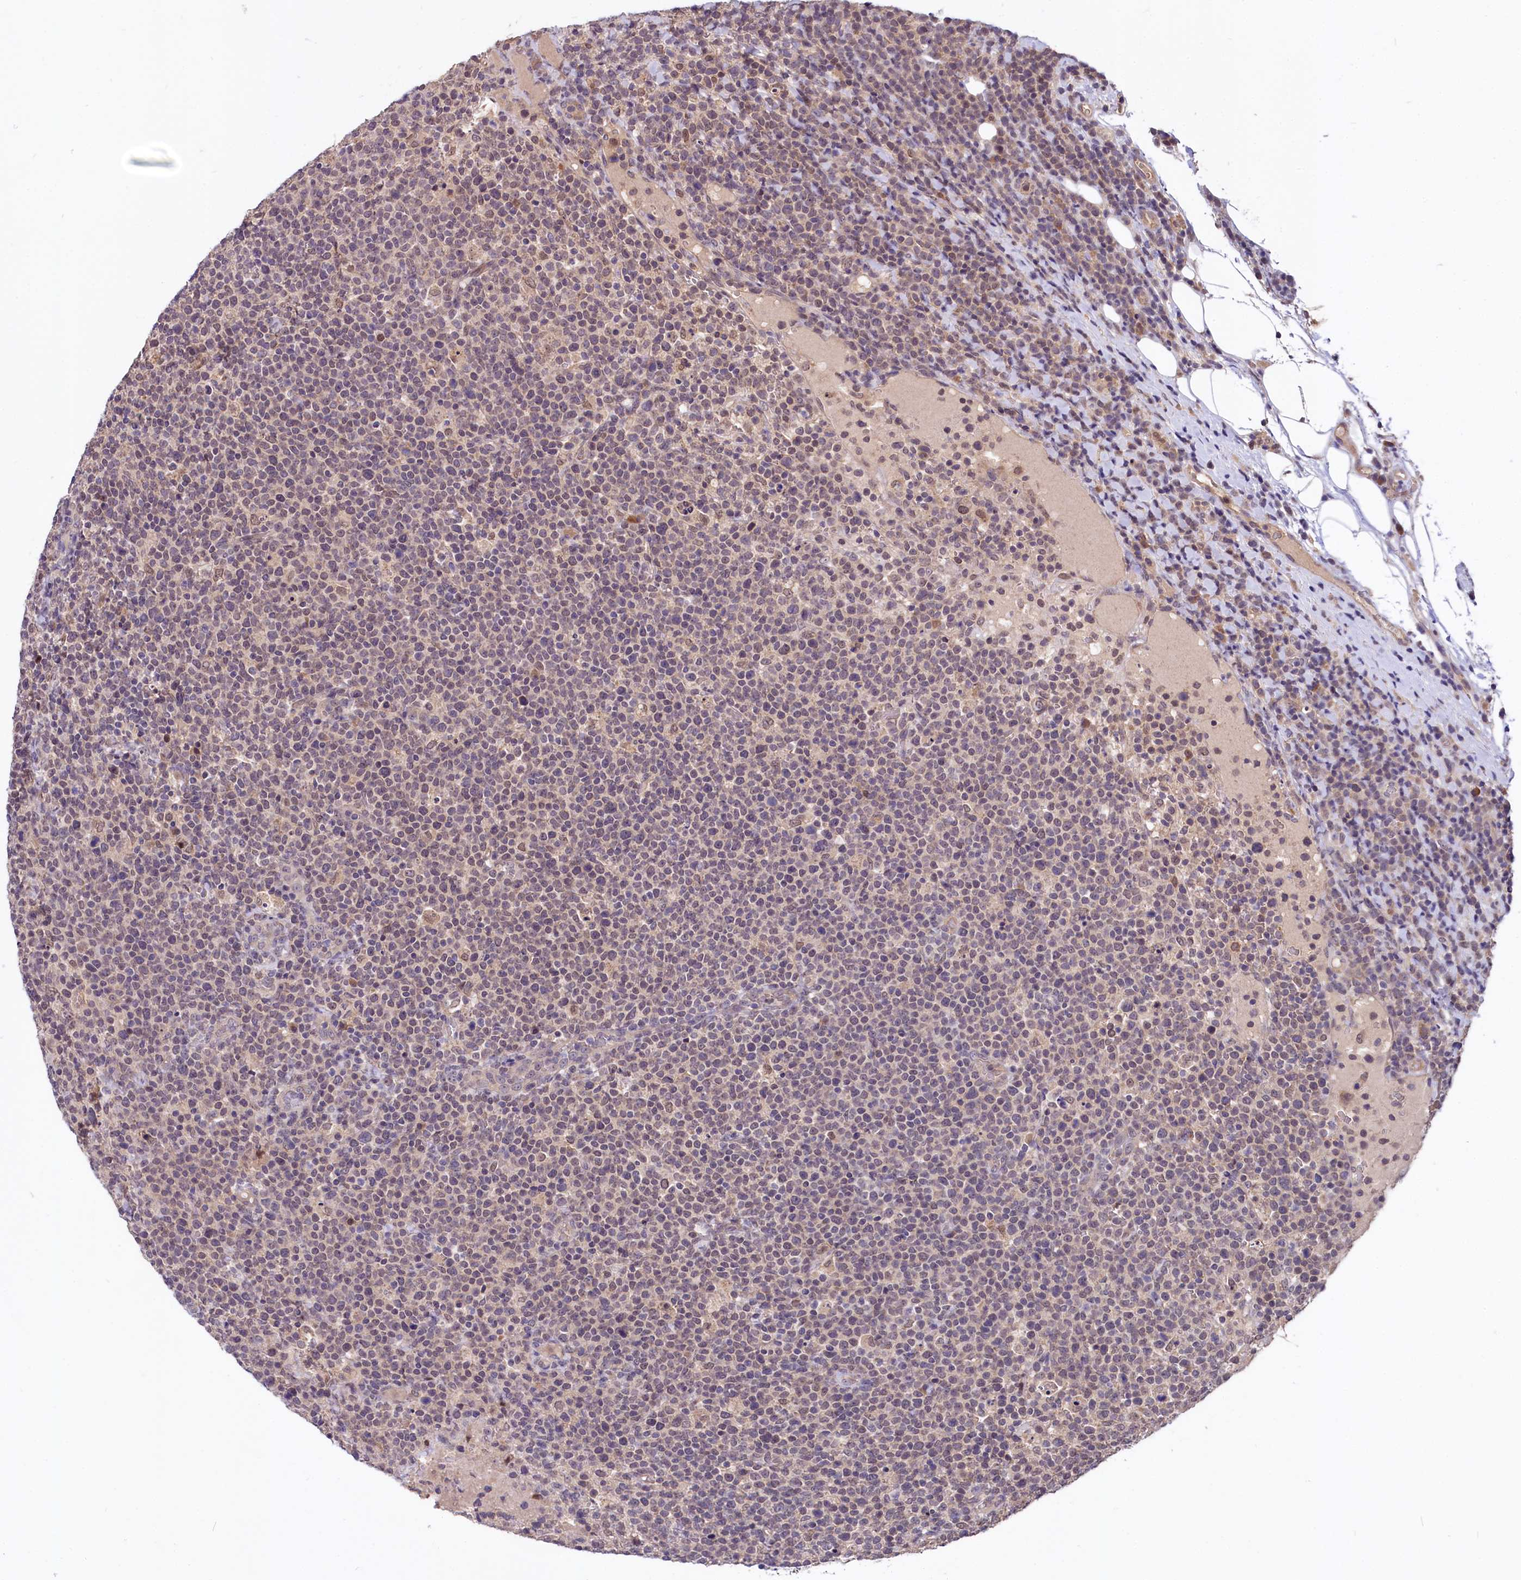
{"staining": {"intensity": "weak", "quantity": "25%-75%", "location": "nuclear"}, "tissue": "lymphoma", "cell_type": "Tumor cells", "image_type": "cancer", "snomed": [{"axis": "morphology", "description": "Malignant lymphoma, non-Hodgkin's type, High grade"}, {"axis": "topography", "description": "Lymph node"}], "caption": "A photomicrograph of human malignant lymphoma, non-Hodgkin's type (high-grade) stained for a protein displays weak nuclear brown staining in tumor cells.", "gene": "UBE3A", "patient": {"sex": "male", "age": 61}}